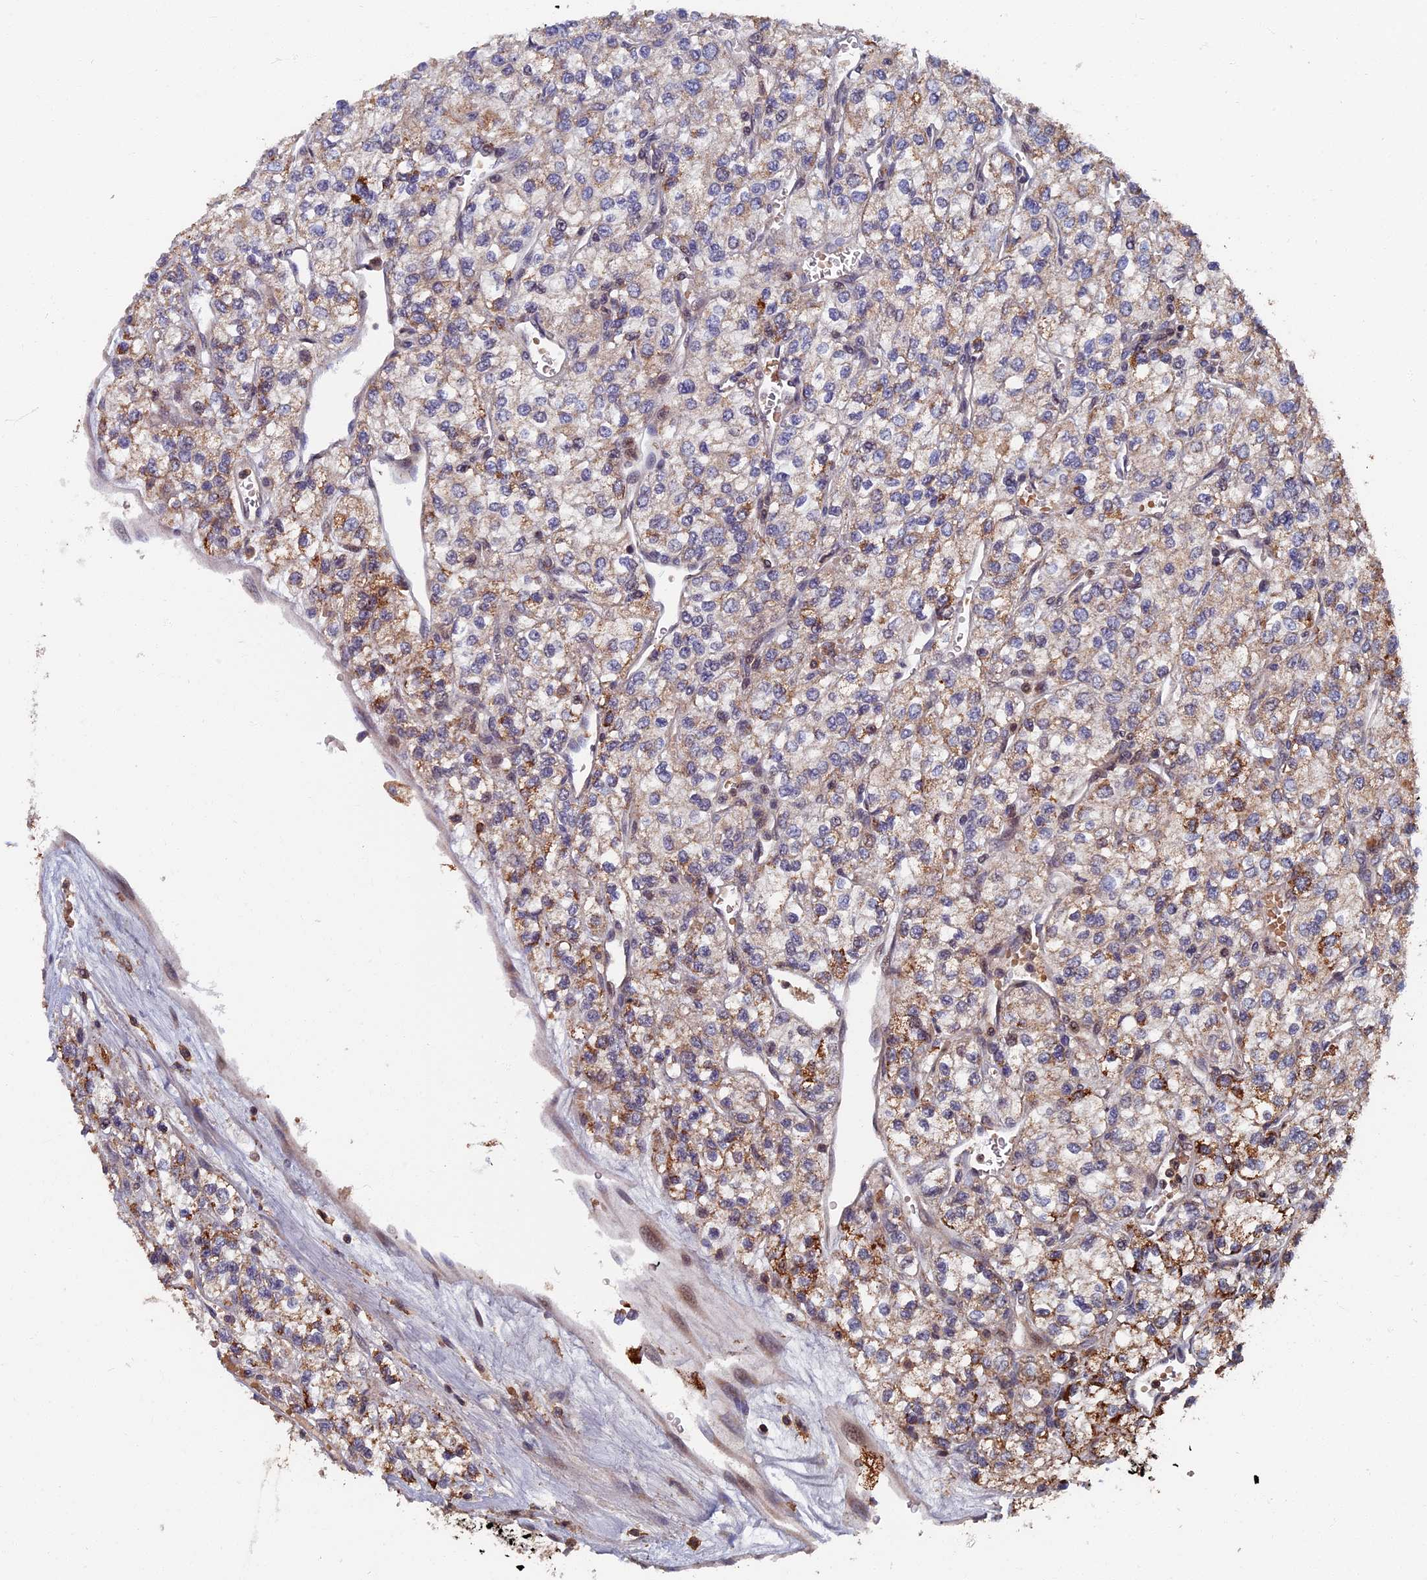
{"staining": {"intensity": "moderate", "quantity": "25%-75%", "location": "cytoplasmic/membranous"}, "tissue": "renal cancer", "cell_type": "Tumor cells", "image_type": "cancer", "snomed": [{"axis": "morphology", "description": "Adenocarcinoma, NOS"}, {"axis": "topography", "description": "Kidney"}], "caption": "Tumor cells demonstrate moderate cytoplasmic/membranous positivity in about 25%-75% of cells in adenocarcinoma (renal). (DAB IHC, brown staining for protein, blue staining for nuclei).", "gene": "RASGRF1", "patient": {"sex": "male", "age": 80}}